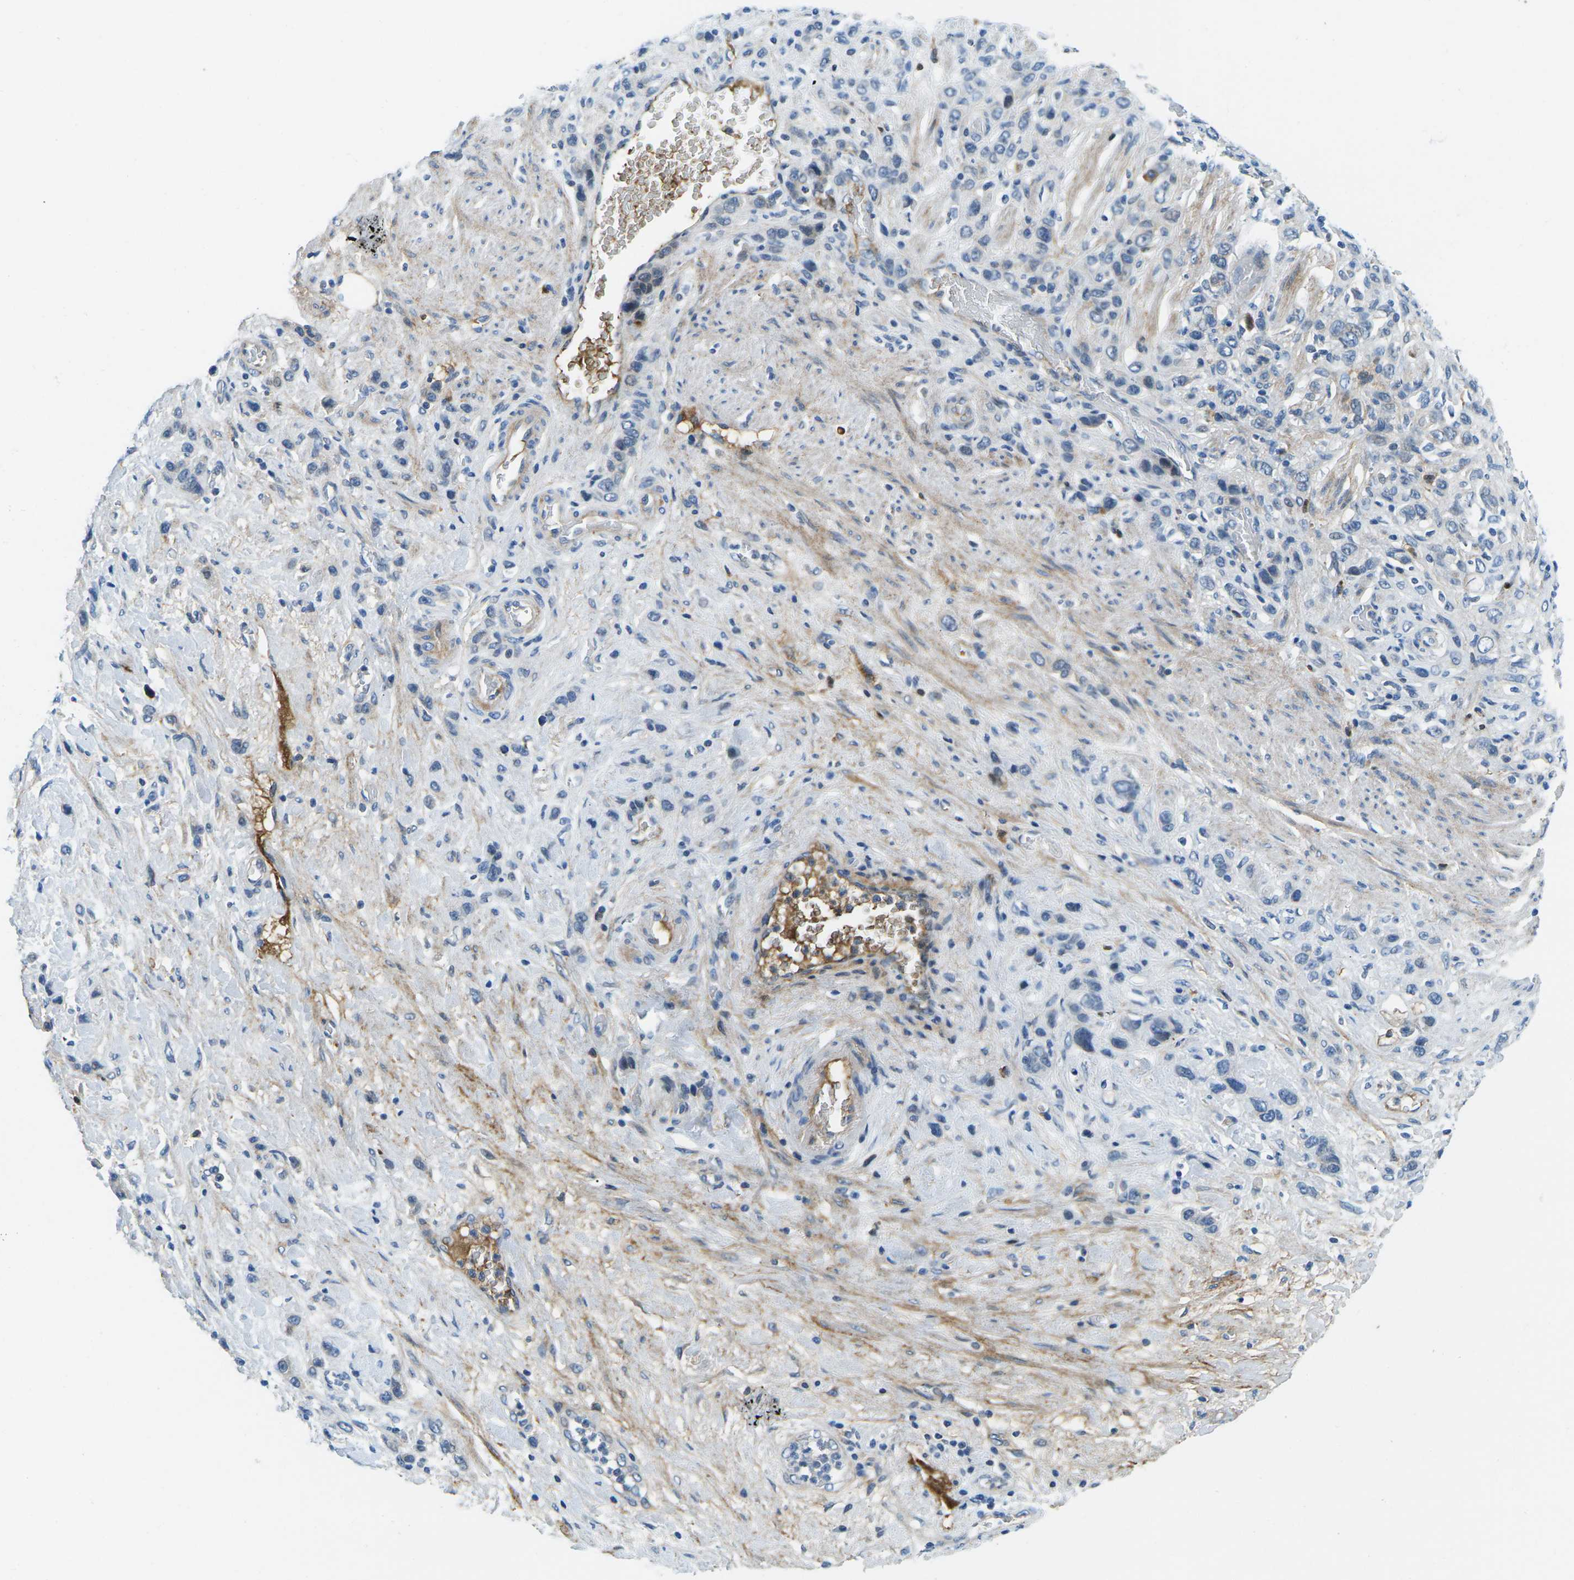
{"staining": {"intensity": "negative", "quantity": "none", "location": "none"}, "tissue": "stomach cancer", "cell_type": "Tumor cells", "image_type": "cancer", "snomed": [{"axis": "morphology", "description": "Adenocarcinoma, NOS"}, {"axis": "morphology", "description": "Adenocarcinoma, High grade"}, {"axis": "topography", "description": "Stomach, upper"}, {"axis": "topography", "description": "Stomach, lower"}], "caption": "Tumor cells are negative for protein expression in human stomach cancer.", "gene": "CFB", "patient": {"sex": "female", "age": 65}}